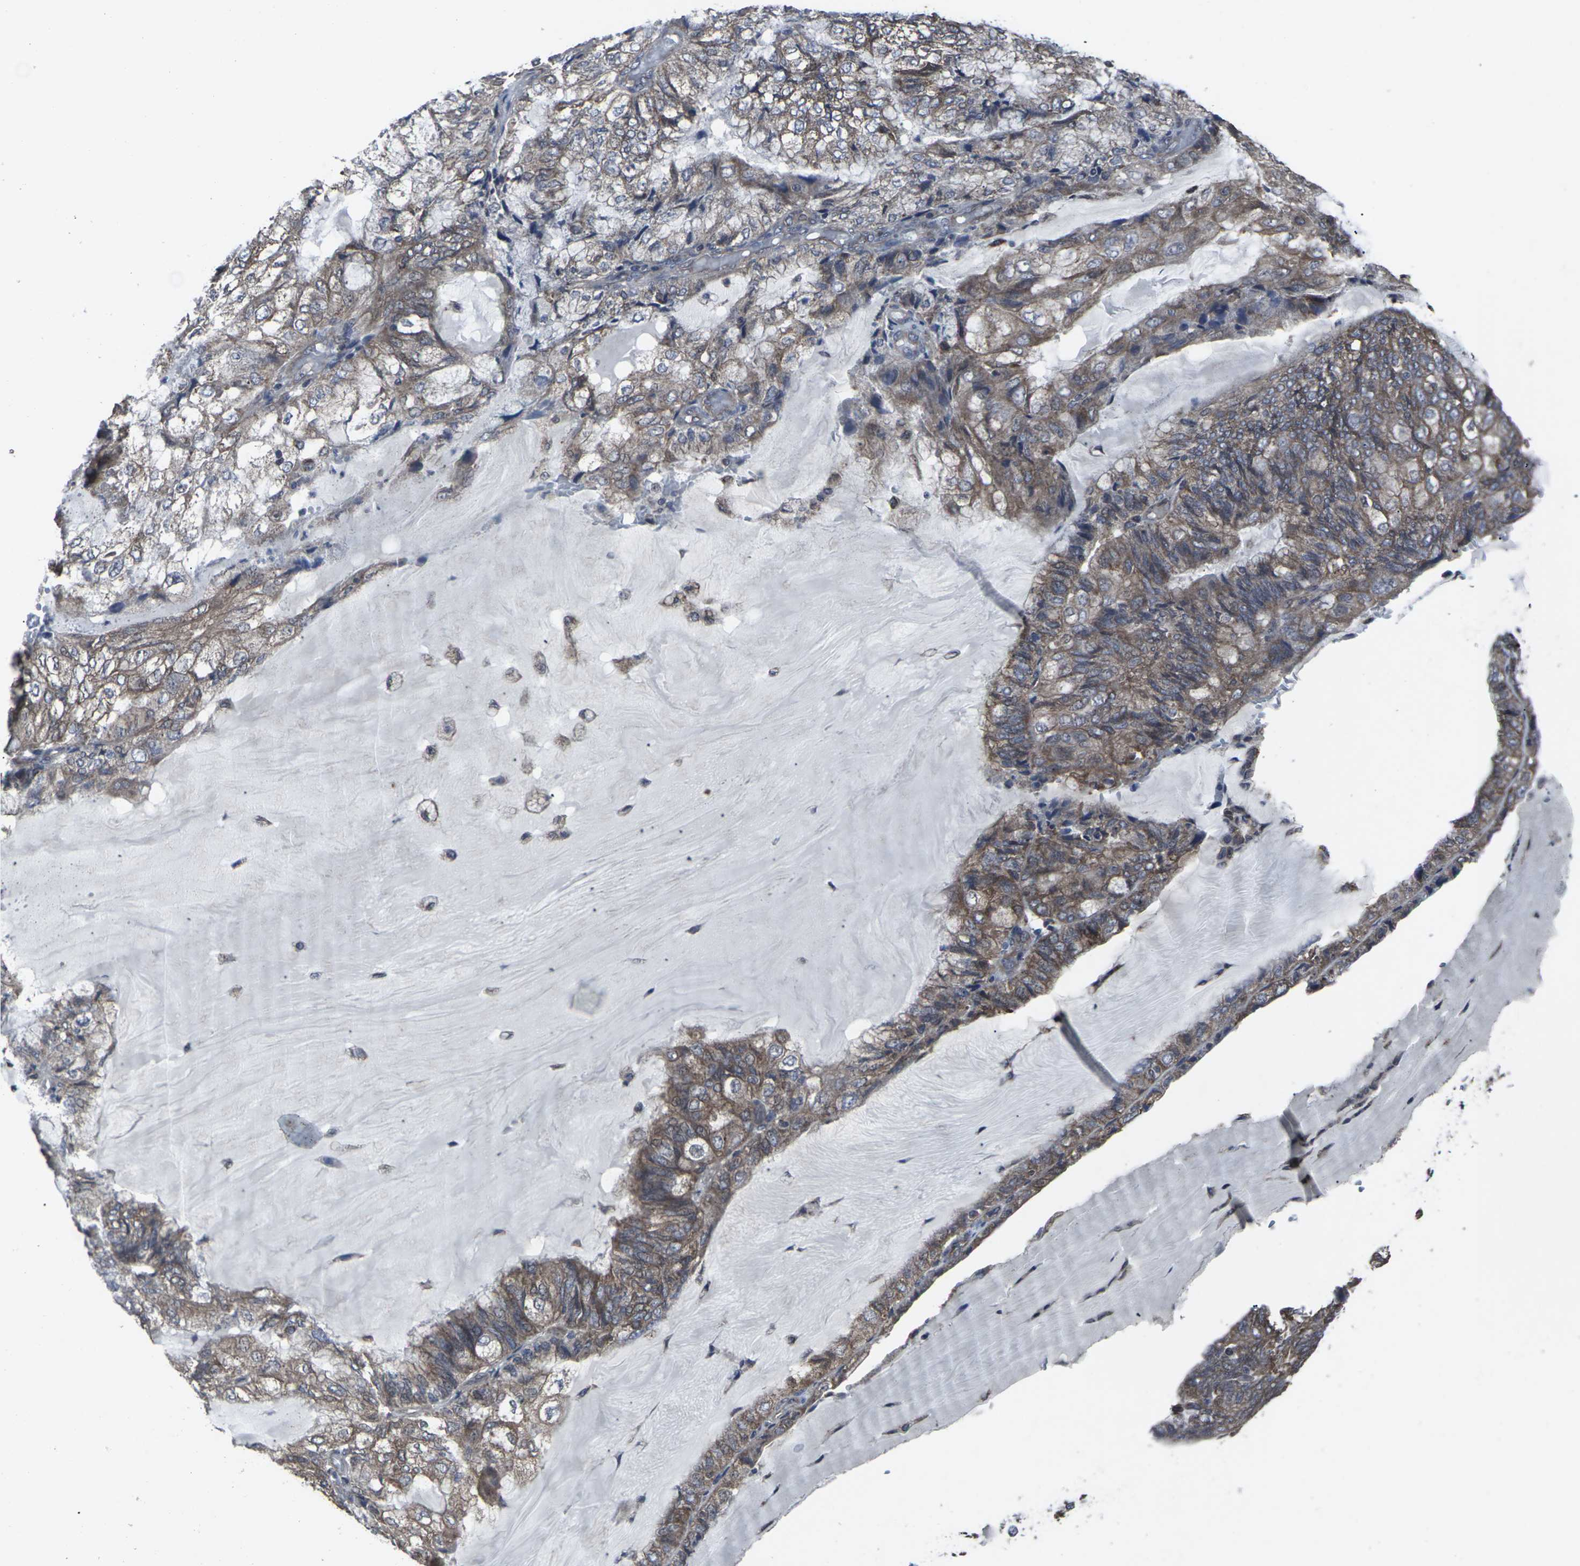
{"staining": {"intensity": "moderate", "quantity": ">75%", "location": "cytoplasmic/membranous"}, "tissue": "endometrial cancer", "cell_type": "Tumor cells", "image_type": "cancer", "snomed": [{"axis": "morphology", "description": "Adenocarcinoma, NOS"}, {"axis": "topography", "description": "Endometrium"}], "caption": "A brown stain labels moderate cytoplasmic/membranous positivity of a protein in endometrial cancer tumor cells.", "gene": "MAPKAPK2", "patient": {"sex": "female", "age": 81}}